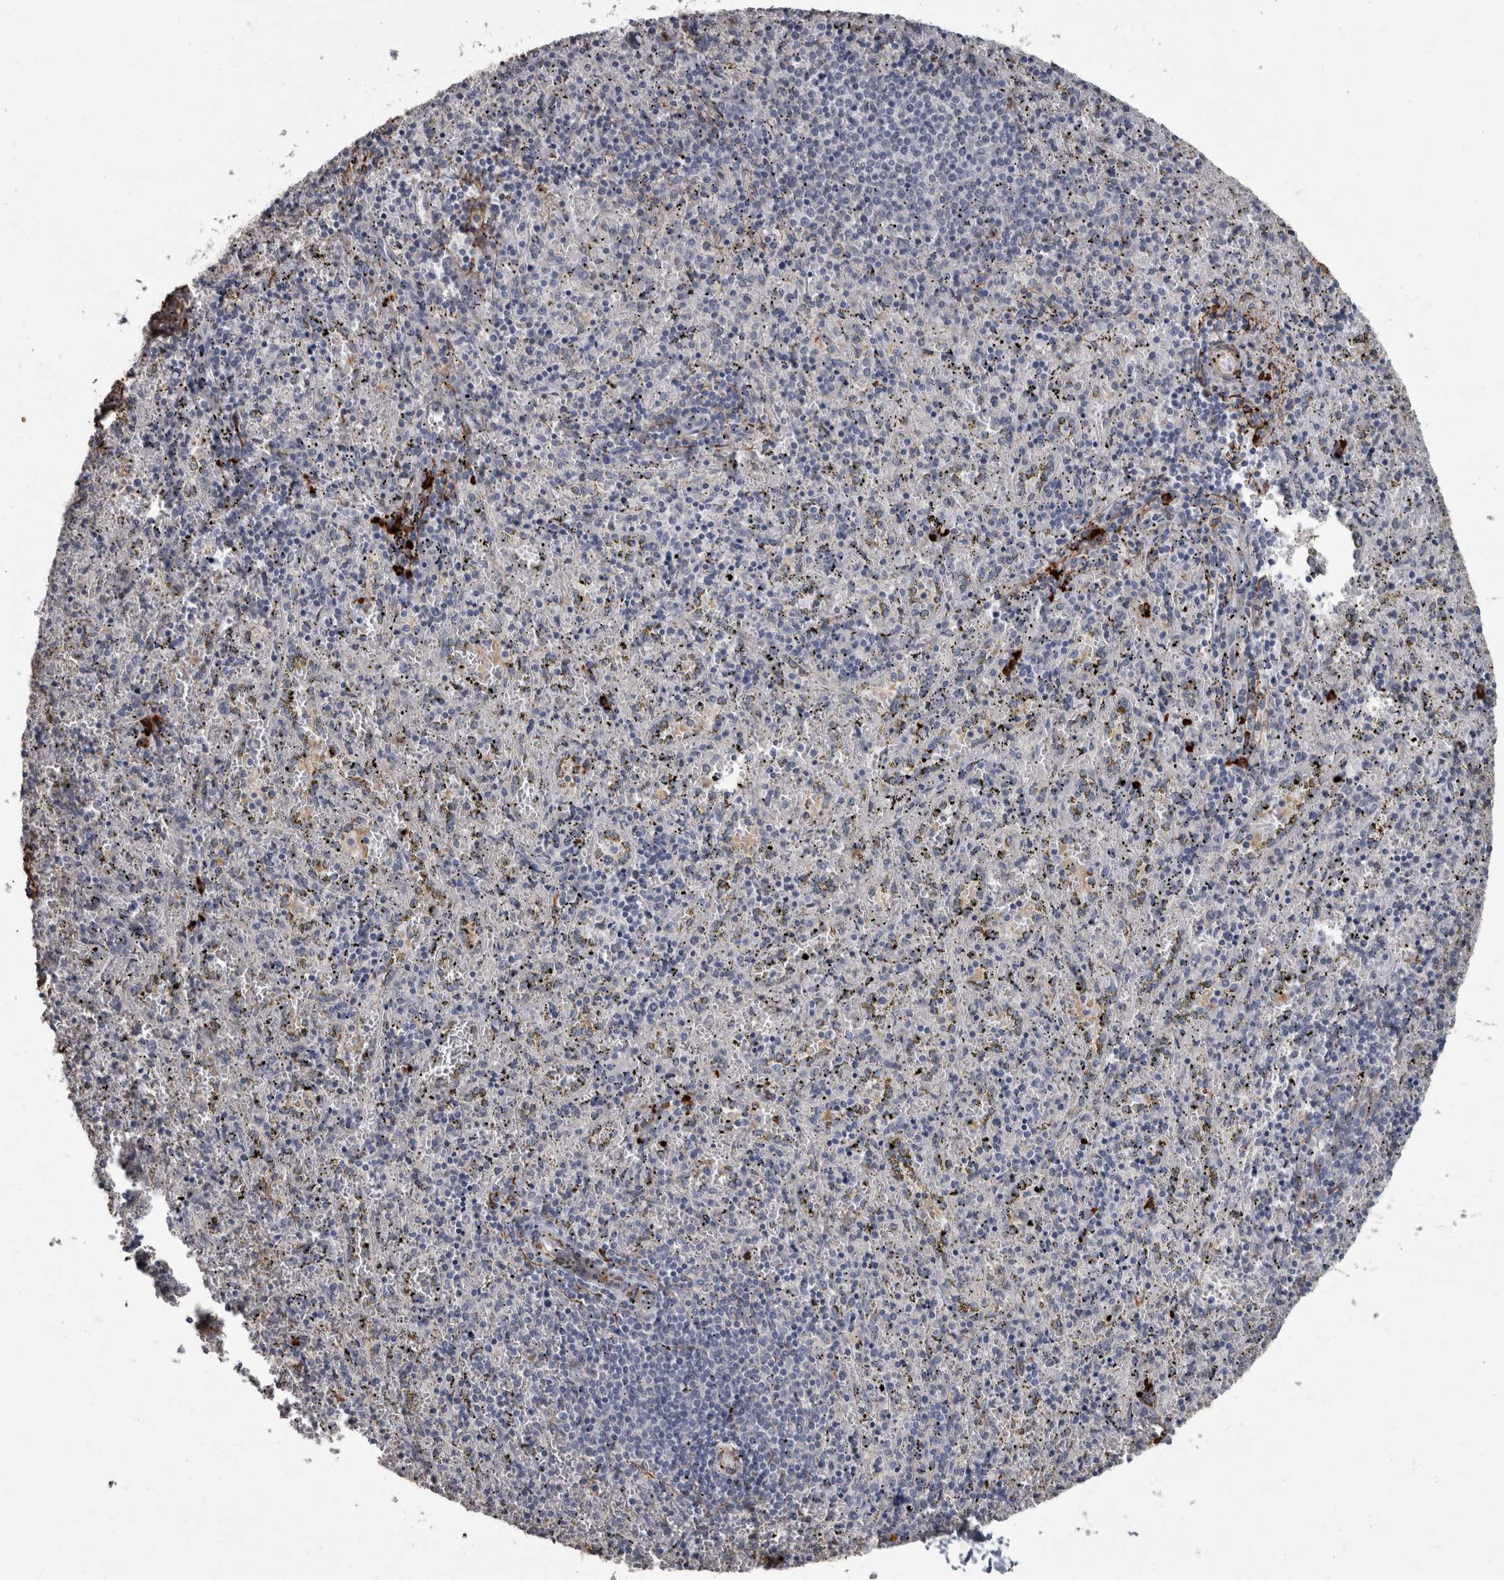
{"staining": {"intensity": "strong", "quantity": "<25%", "location": "cytoplasmic/membranous"}, "tissue": "spleen", "cell_type": "Cells in red pulp", "image_type": "normal", "snomed": [{"axis": "morphology", "description": "Normal tissue, NOS"}, {"axis": "topography", "description": "Spleen"}], "caption": "Strong cytoplasmic/membranous expression is seen in about <25% of cells in red pulp in normal spleen.", "gene": "MASTL", "patient": {"sex": "male", "age": 11}}